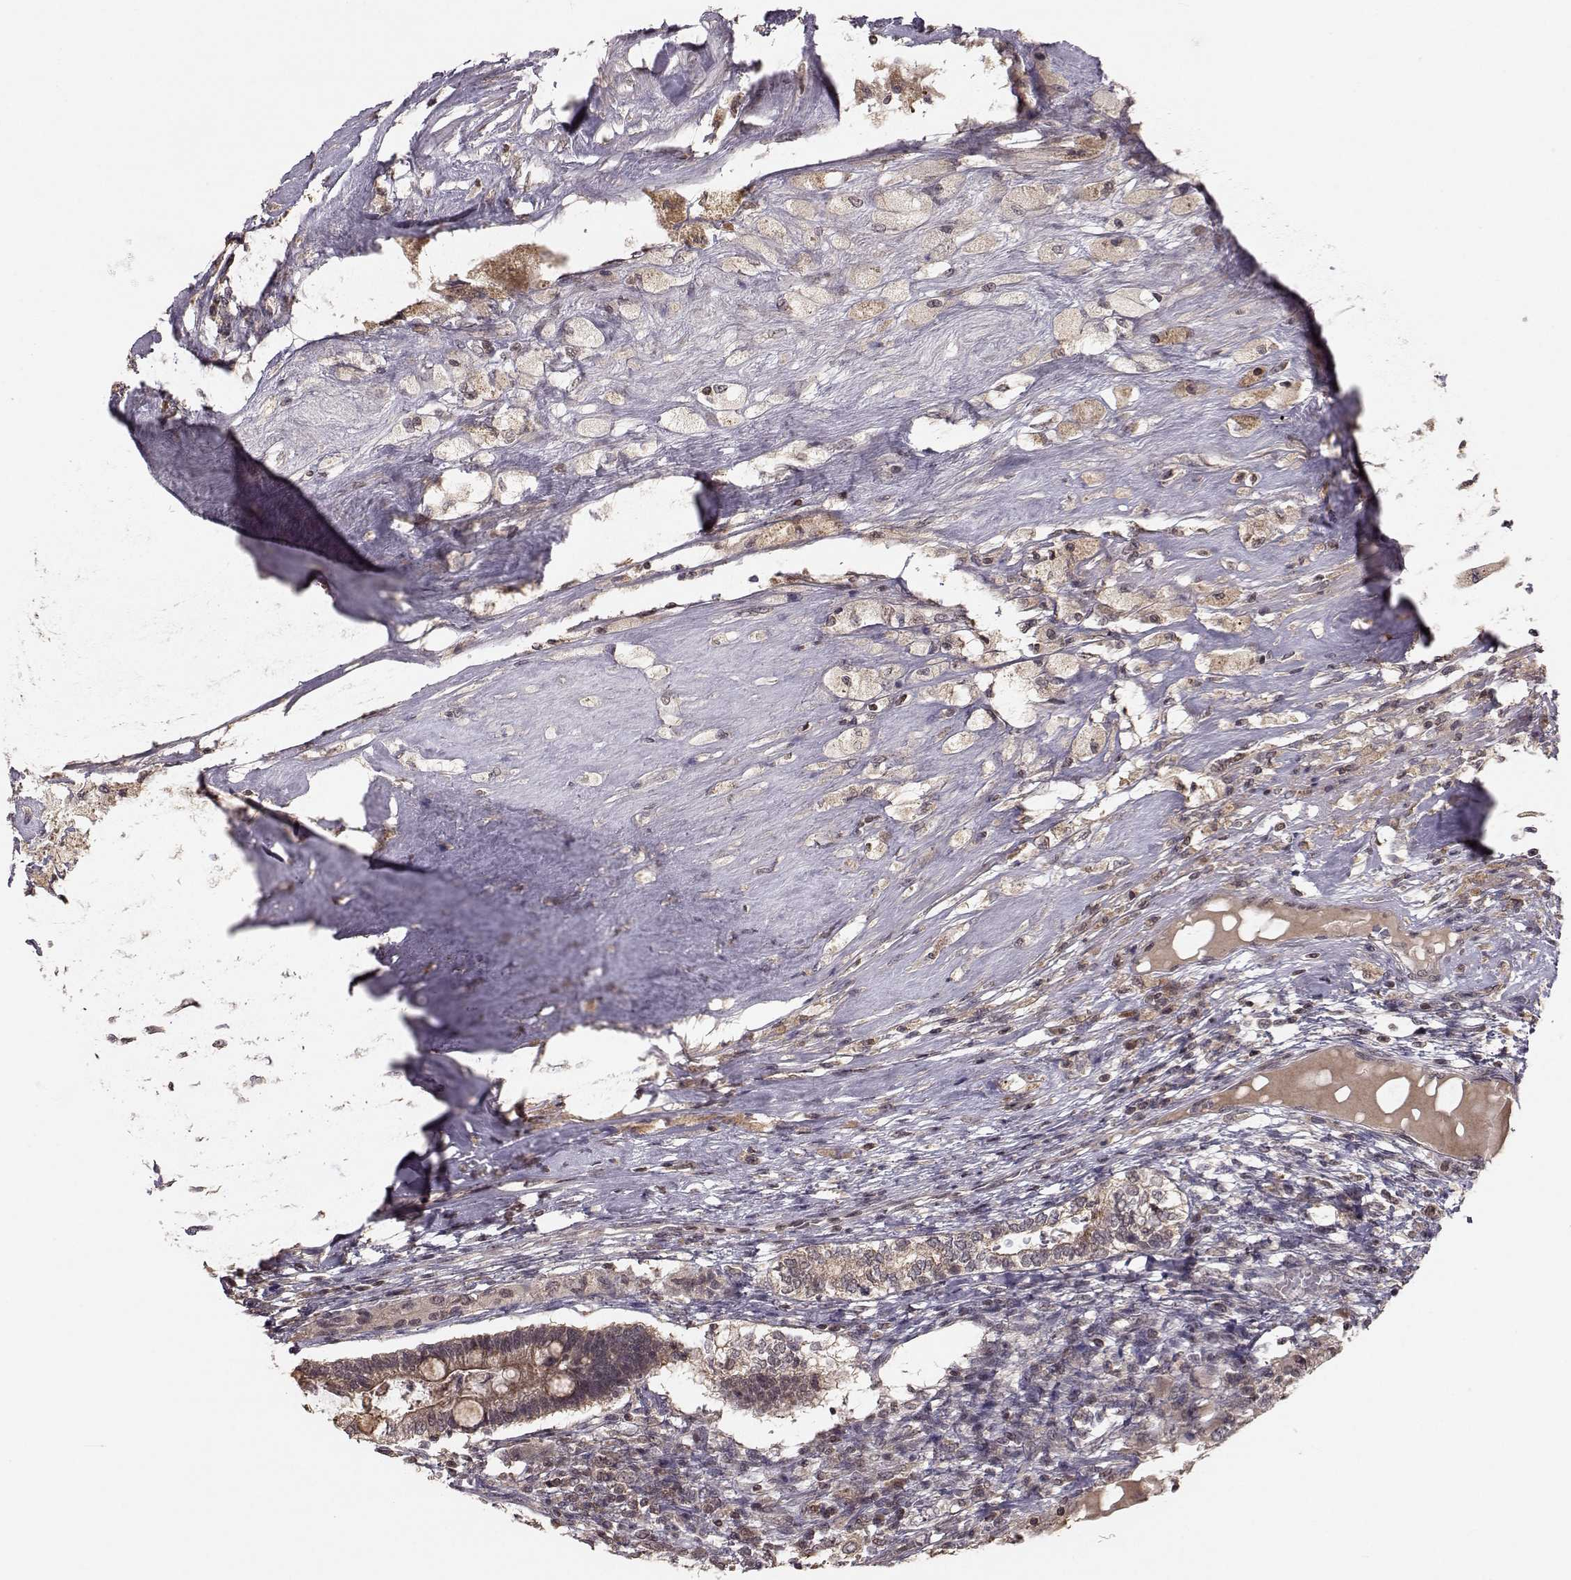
{"staining": {"intensity": "moderate", "quantity": "<25%", "location": "cytoplasmic/membranous"}, "tissue": "testis cancer", "cell_type": "Tumor cells", "image_type": "cancer", "snomed": [{"axis": "morphology", "description": "Seminoma, NOS"}, {"axis": "morphology", "description": "Carcinoma, Embryonal, NOS"}, {"axis": "topography", "description": "Testis"}], "caption": "There is low levels of moderate cytoplasmic/membranous positivity in tumor cells of testis seminoma, as demonstrated by immunohistochemical staining (brown color).", "gene": "PLEKHG3", "patient": {"sex": "male", "age": 41}}